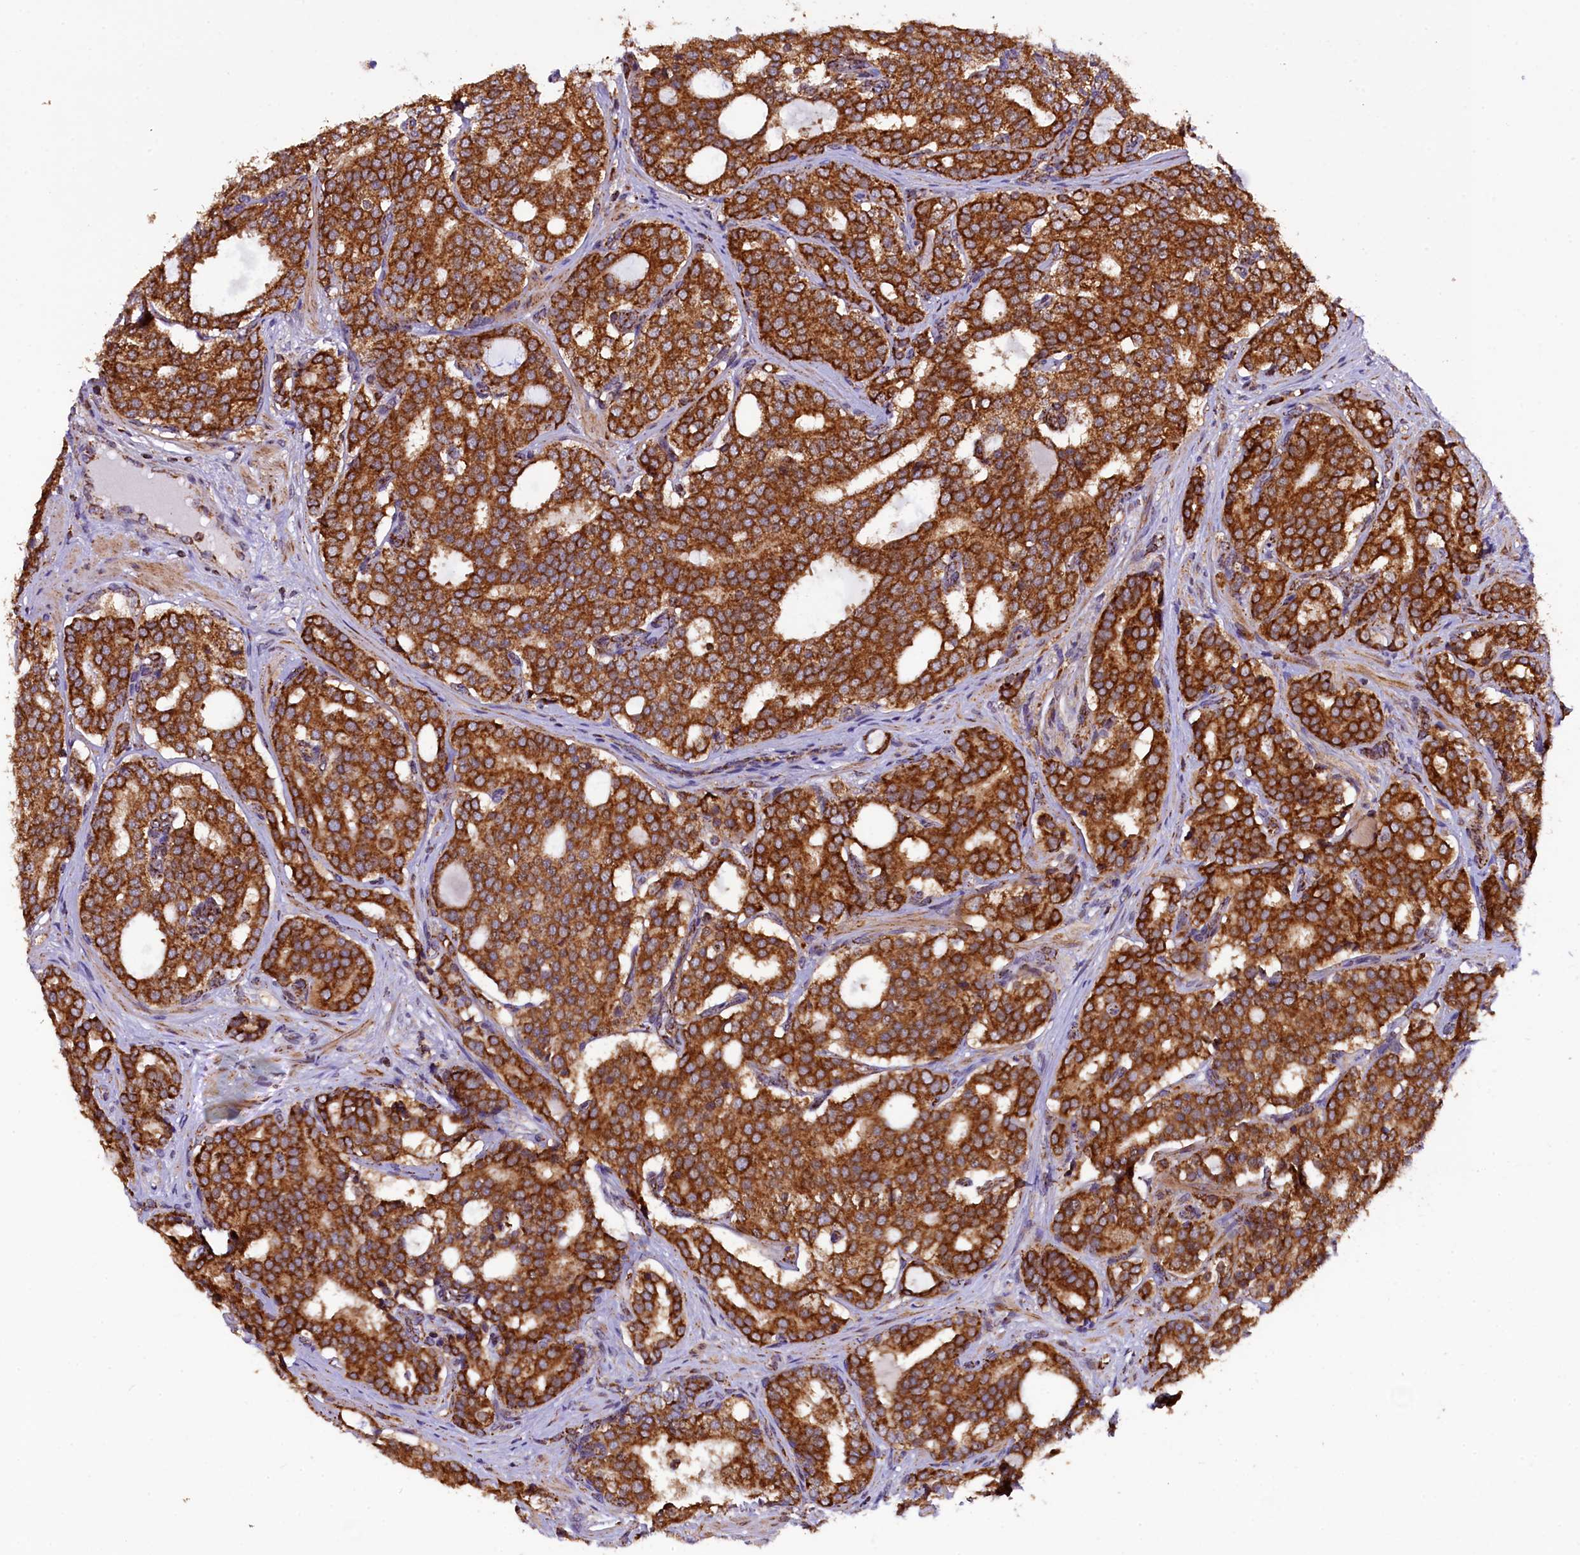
{"staining": {"intensity": "strong", "quantity": ">75%", "location": "cytoplasmic/membranous"}, "tissue": "prostate cancer", "cell_type": "Tumor cells", "image_type": "cancer", "snomed": [{"axis": "morphology", "description": "Adenocarcinoma, High grade"}, {"axis": "topography", "description": "Prostate"}], "caption": "Adenocarcinoma (high-grade) (prostate) stained with a brown dye demonstrates strong cytoplasmic/membranous positive positivity in about >75% of tumor cells.", "gene": "KLC2", "patient": {"sex": "male", "age": 63}}